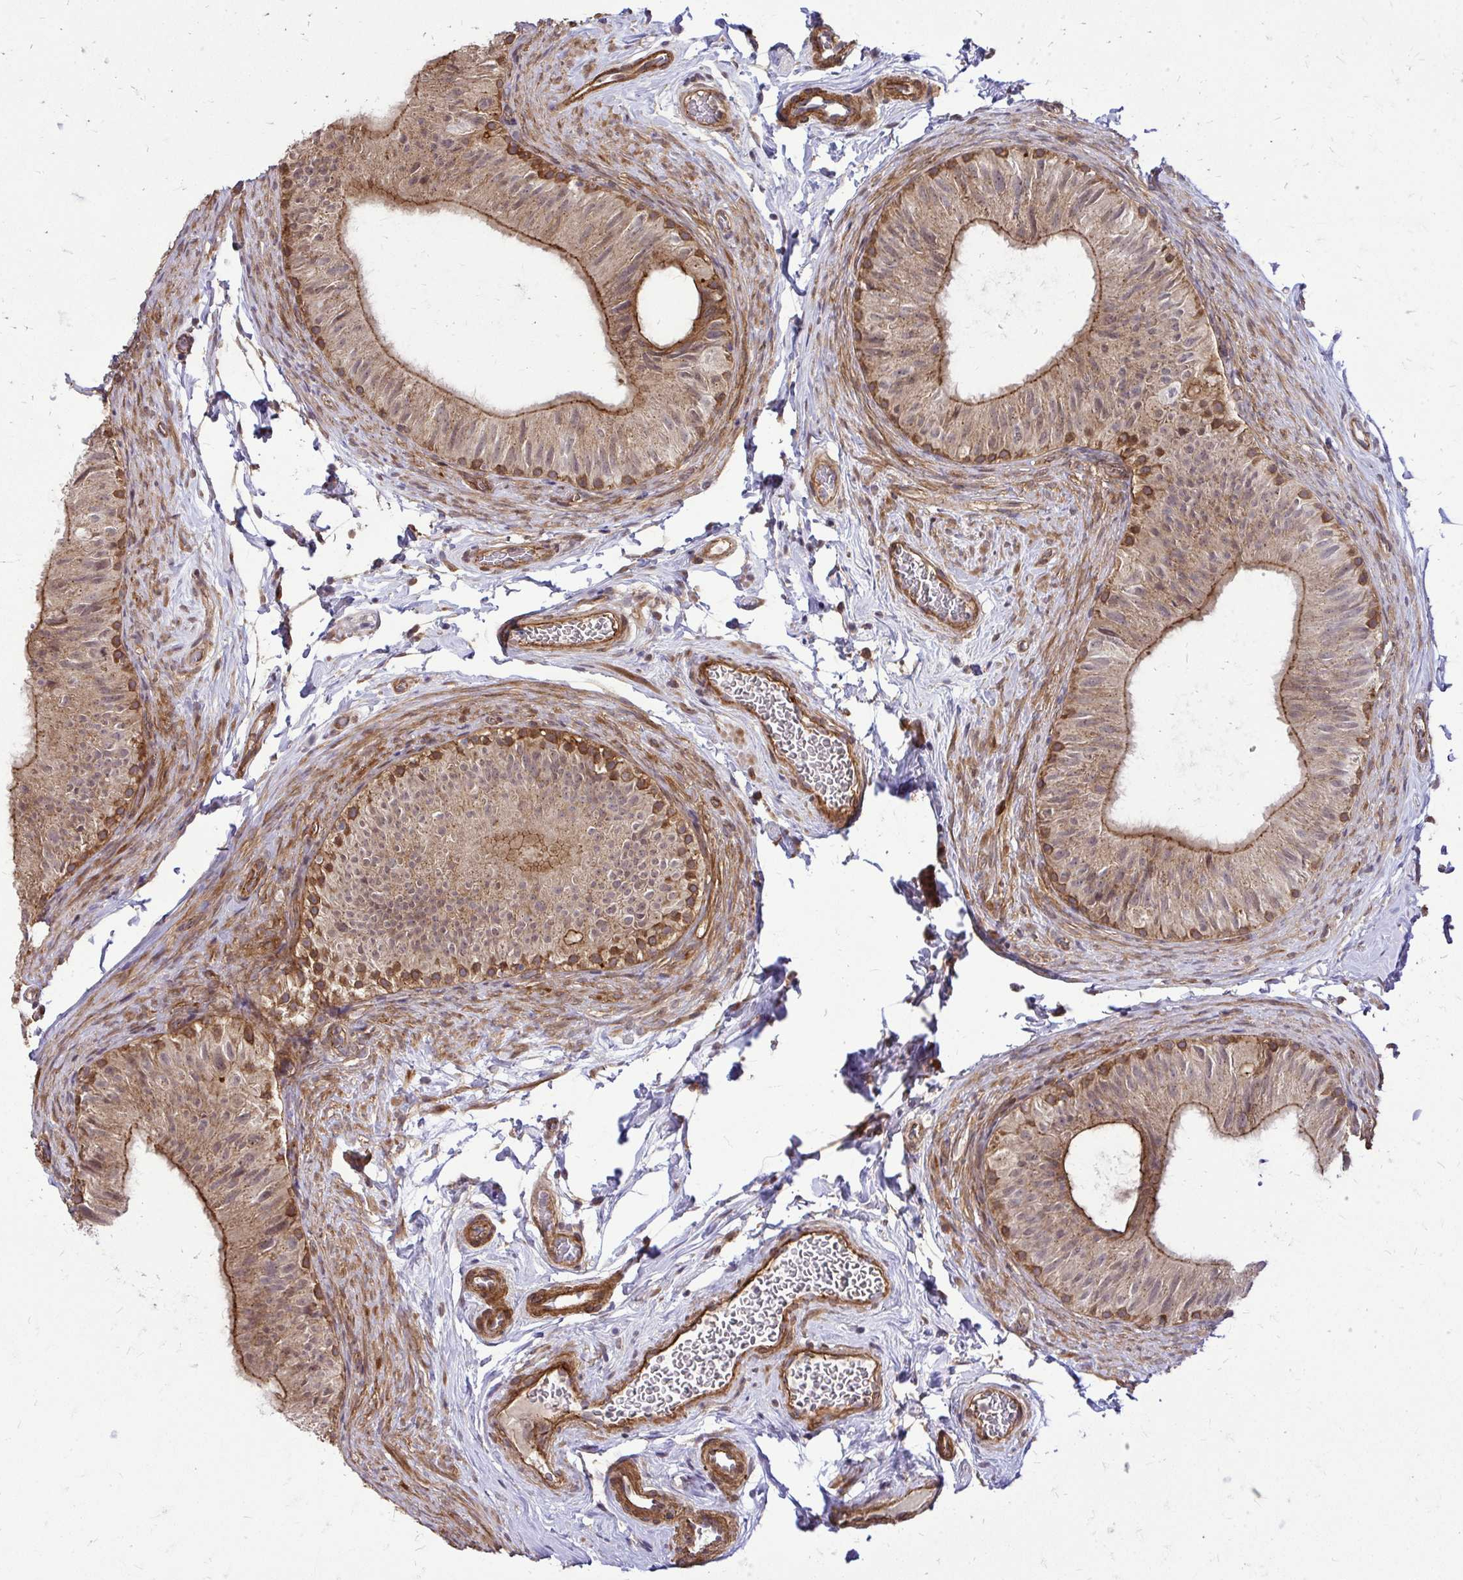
{"staining": {"intensity": "moderate", "quantity": ">75%", "location": "cytoplasmic/membranous"}, "tissue": "epididymis", "cell_type": "Glandular cells", "image_type": "normal", "snomed": [{"axis": "morphology", "description": "Normal tissue, NOS"}, {"axis": "topography", "description": "Epididymis, spermatic cord, NOS"}, {"axis": "topography", "description": "Epididymis"}], "caption": "Protein staining exhibits moderate cytoplasmic/membranous expression in approximately >75% of glandular cells in normal epididymis. (DAB (3,3'-diaminobenzidine) IHC, brown staining for protein, blue staining for nuclei).", "gene": "TRIP6", "patient": {"sex": "male", "age": 31}}